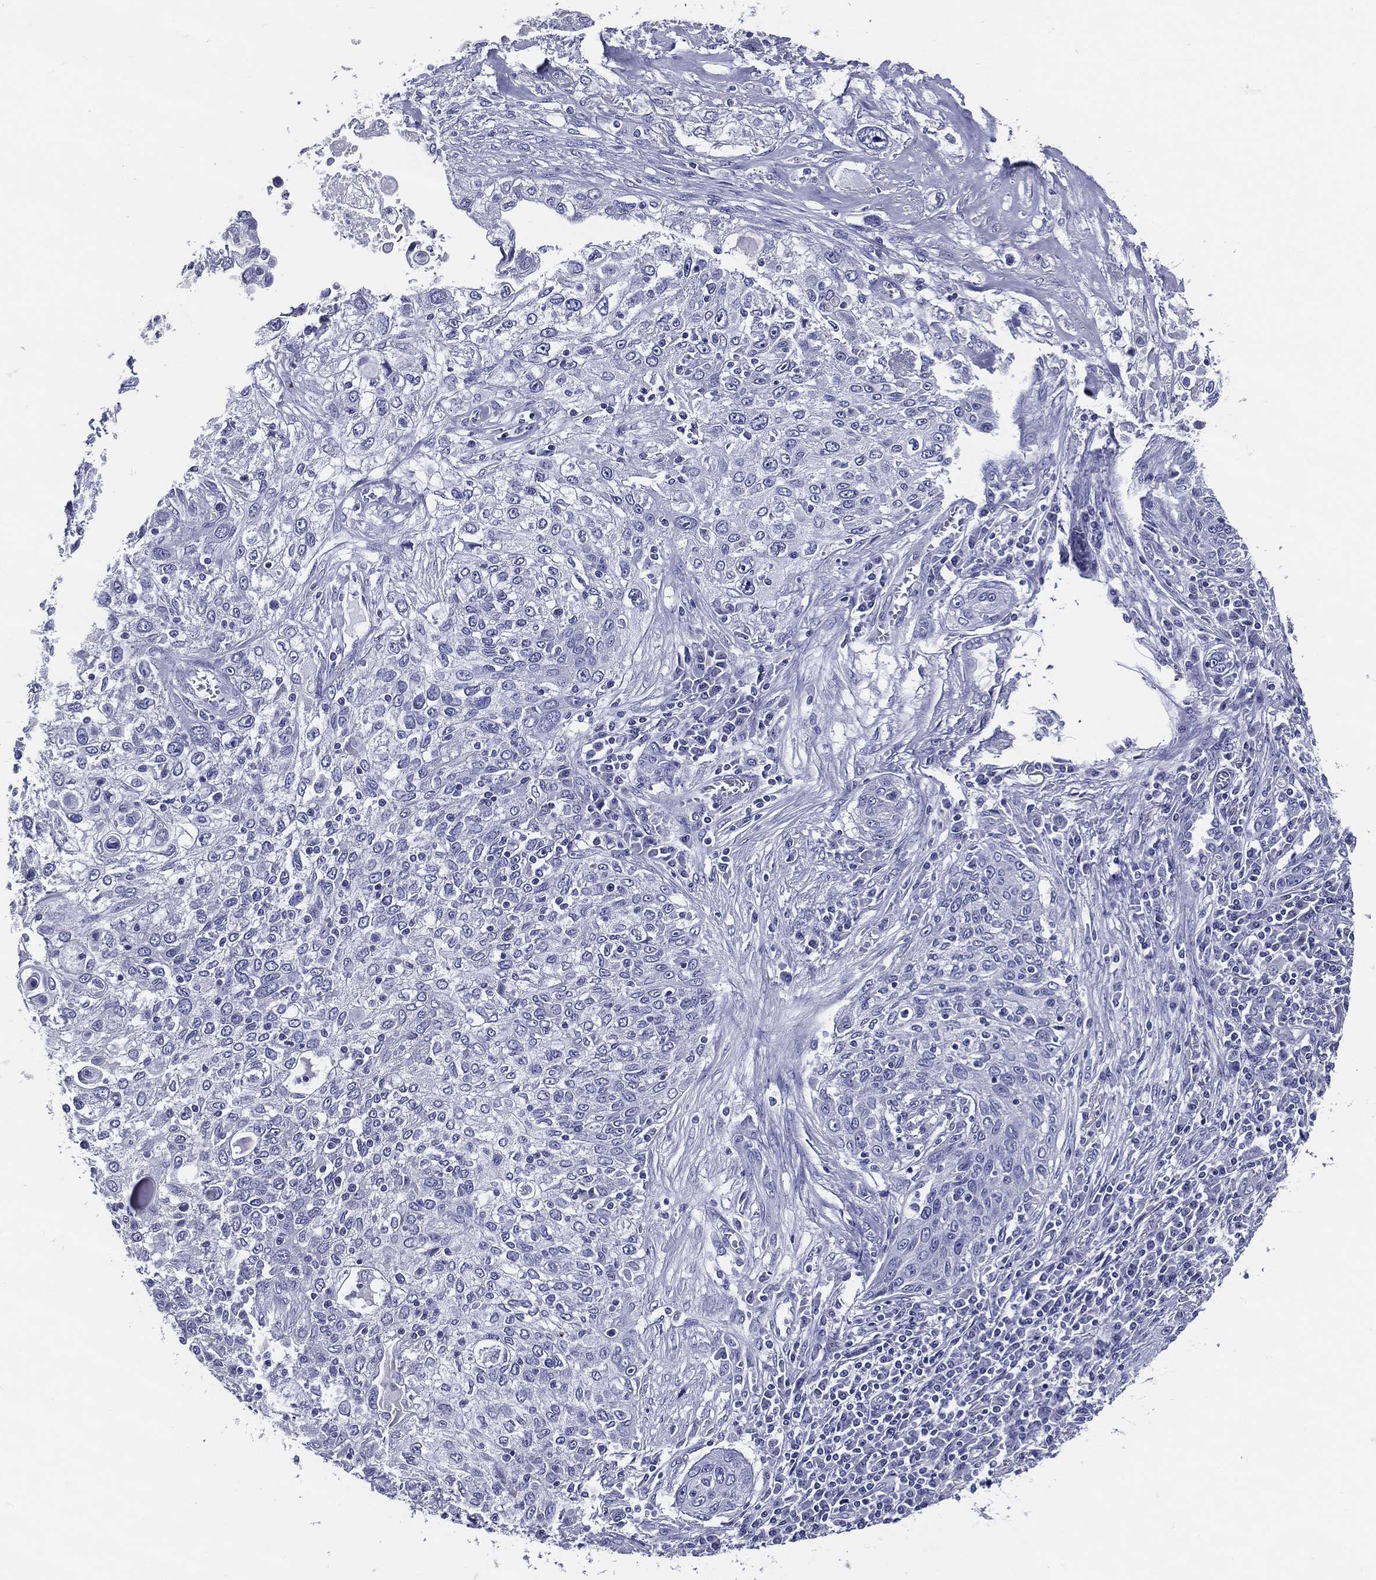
{"staining": {"intensity": "negative", "quantity": "none", "location": "none"}, "tissue": "lung cancer", "cell_type": "Tumor cells", "image_type": "cancer", "snomed": [{"axis": "morphology", "description": "Squamous cell carcinoma, NOS"}, {"axis": "topography", "description": "Lung"}], "caption": "This is a image of IHC staining of lung squamous cell carcinoma, which shows no staining in tumor cells.", "gene": "ACE2", "patient": {"sex": "female", "age": 69}}